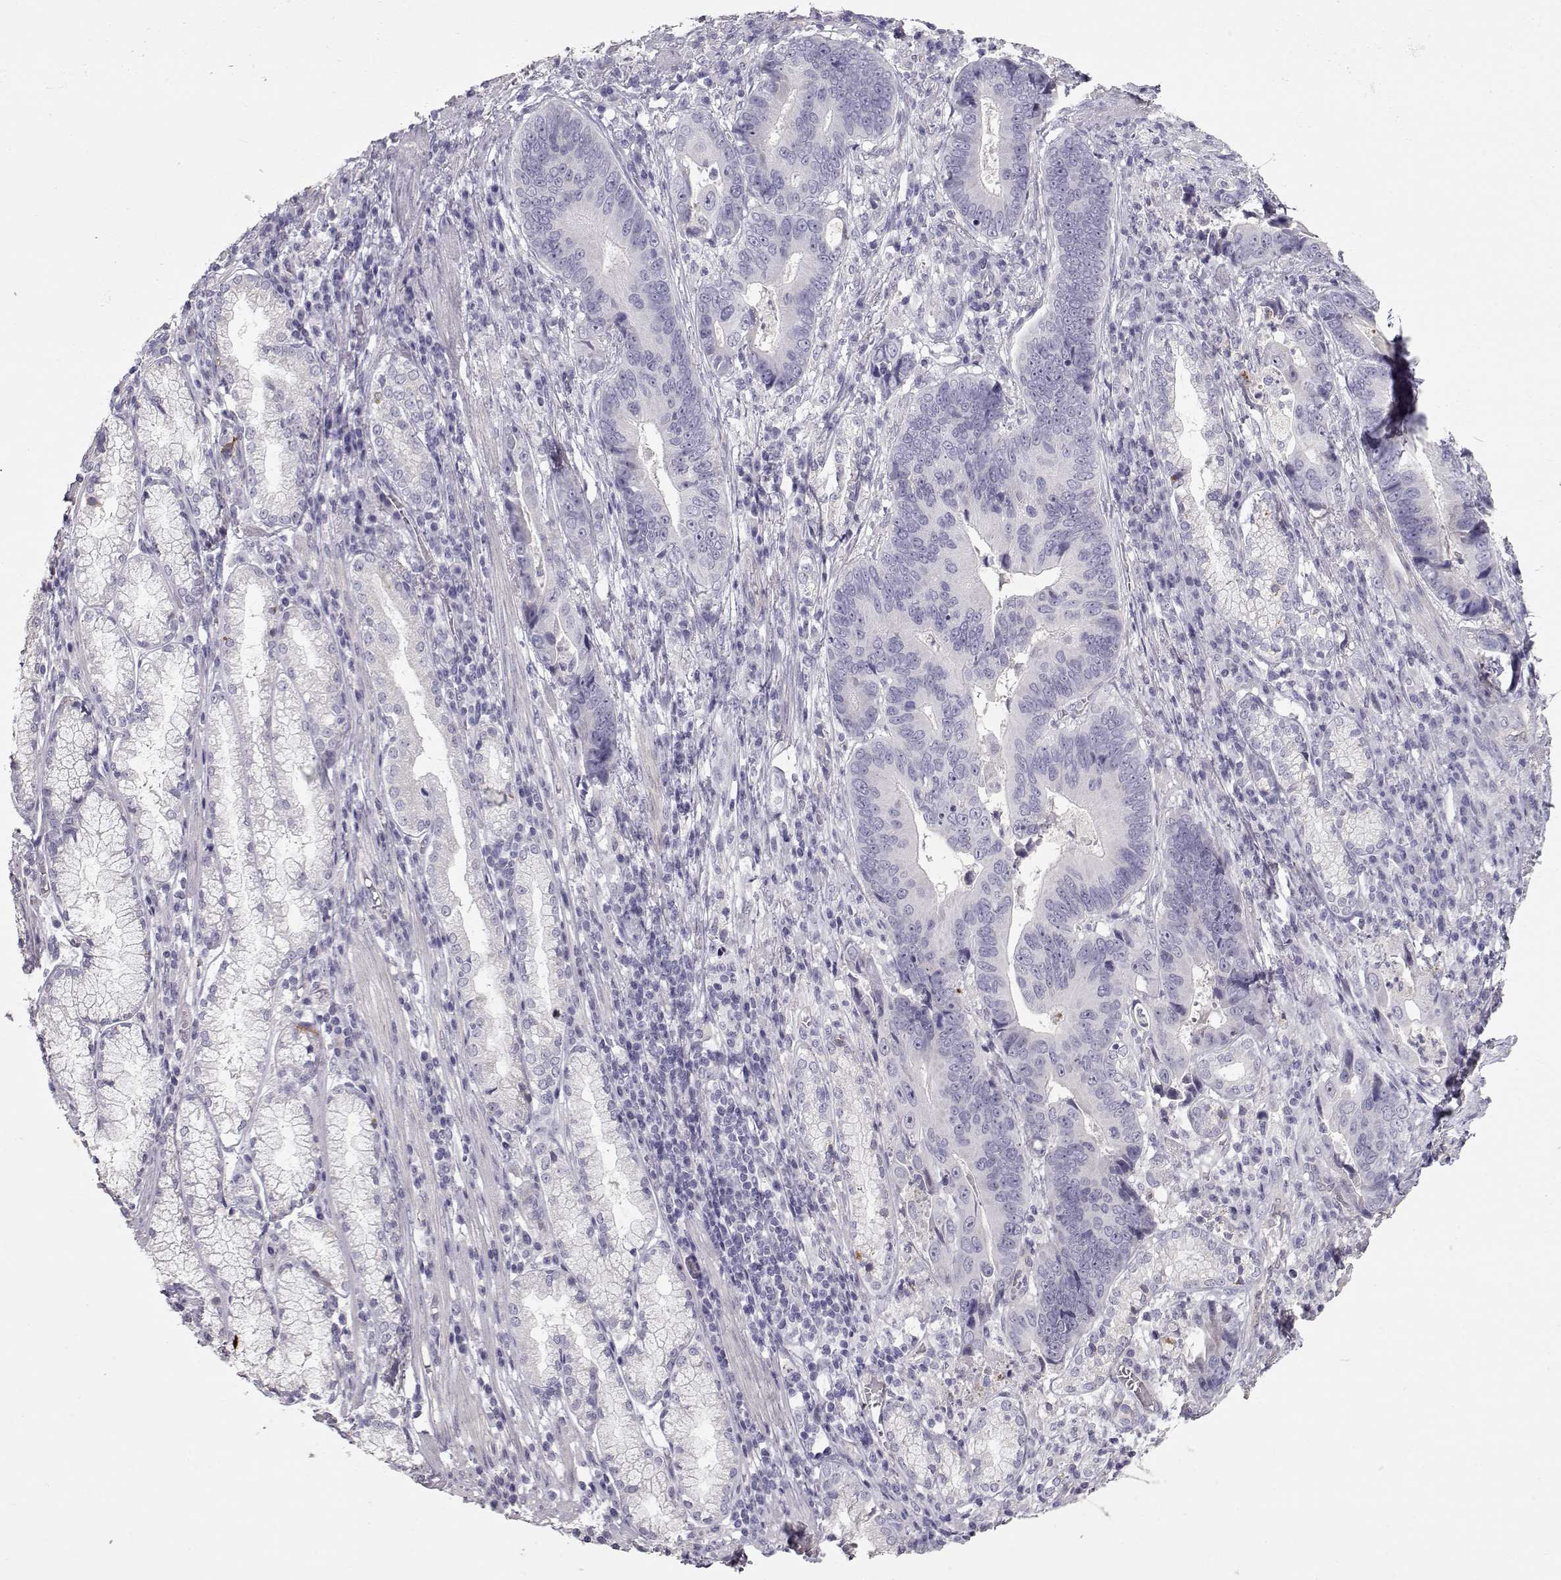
{"staining": {"intensity": "negative", "quantity": "none", "location": "none"}, "tissue": "stomach cancer", "cell_type": "Tumor cells", "image_type": "cancer", "snomed": [{"axis": "morphology", "description": "Adenocarcinoma, NOS"}, {"axis": "topography", "description": "Stomach"}], "caption": "Tumor cells show no significant protein expression in stomach cancer.", "gene": "SLC18A1", "patient": {"sex": "male", "age": 84}}